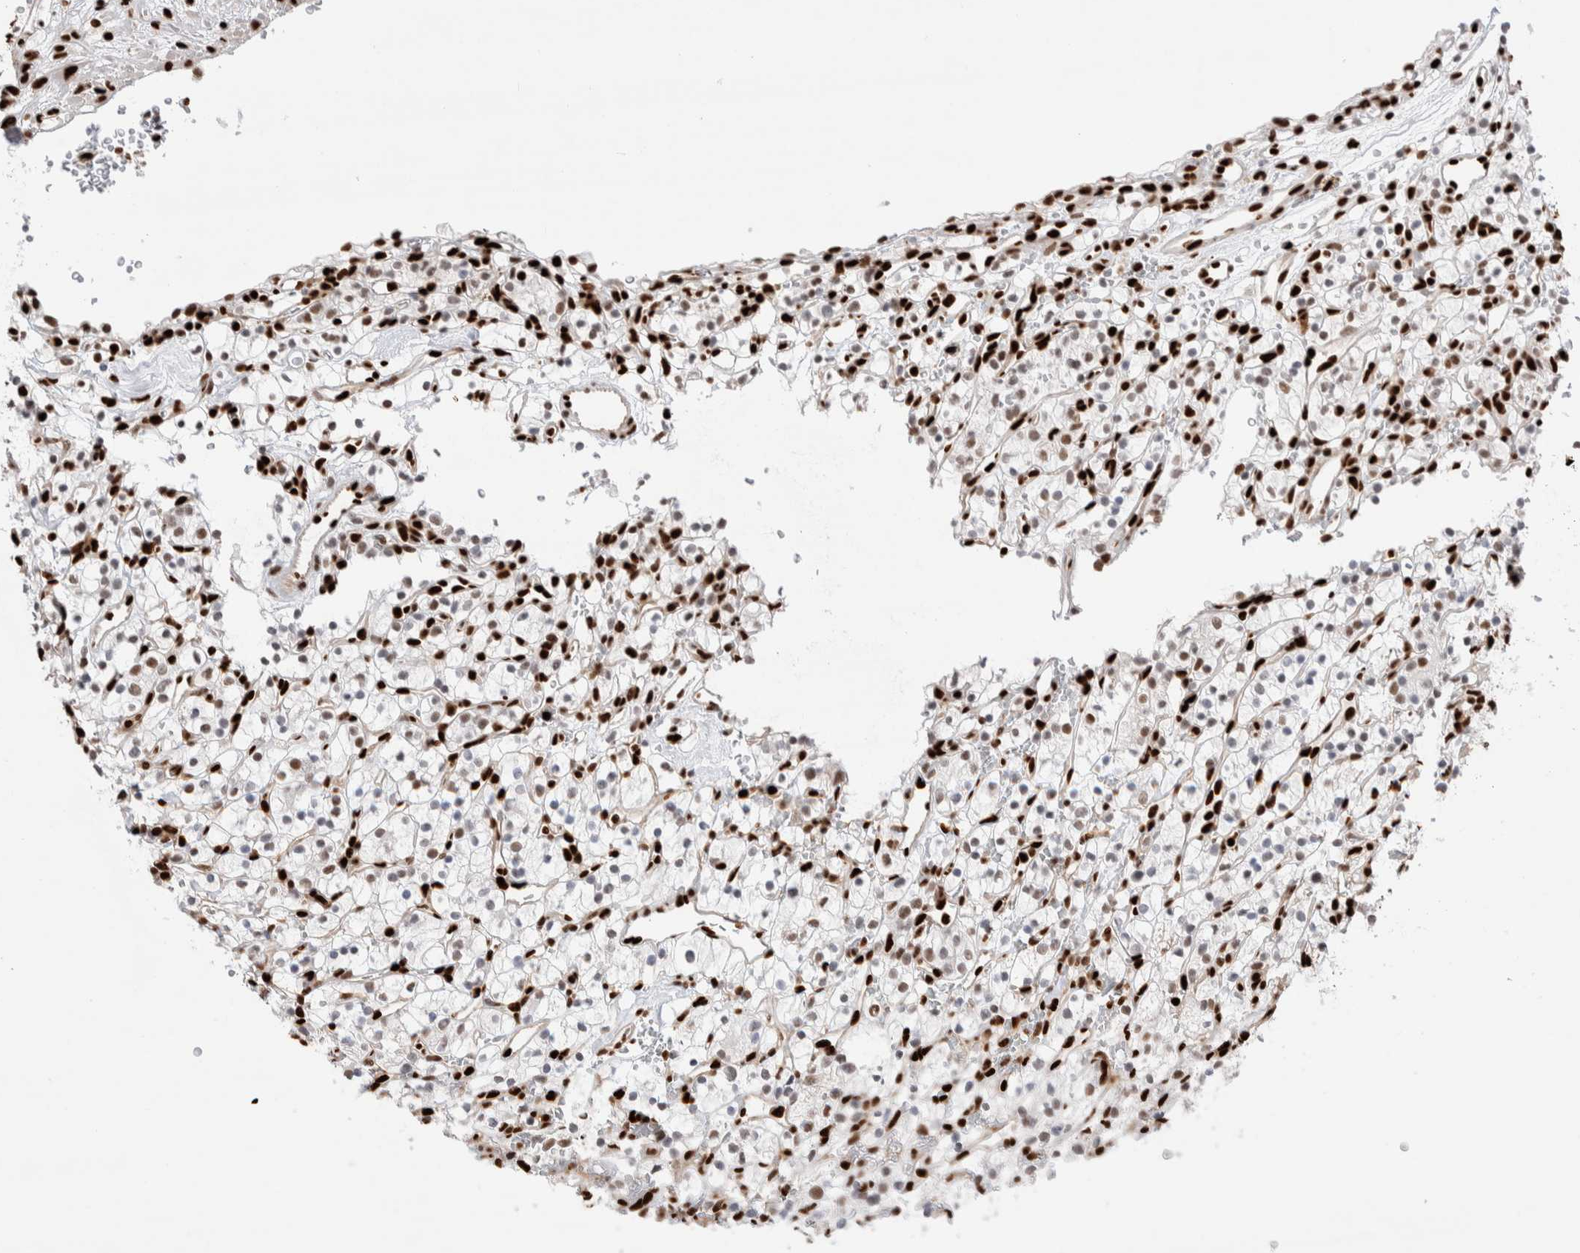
{"staining": {"intensity": "strong", "quantity": "25%-75%", "location": "nuclear"}, "tissue": "renal cancer", "cell_type": "Tumor cells", "image_type": "cancer", "snomed": [{"axis": "morphology", "description": "Adenocarcinoma, NOS"}, {"axis": "topography", "description": "Kidney"}], "caption": "Adenocarcinoma (renal) stained with a protein marker displays strong staining in tumor cells.", "gene": "RNASEK-C17orf49", "patient": {"sex": "female", "age": 57}}